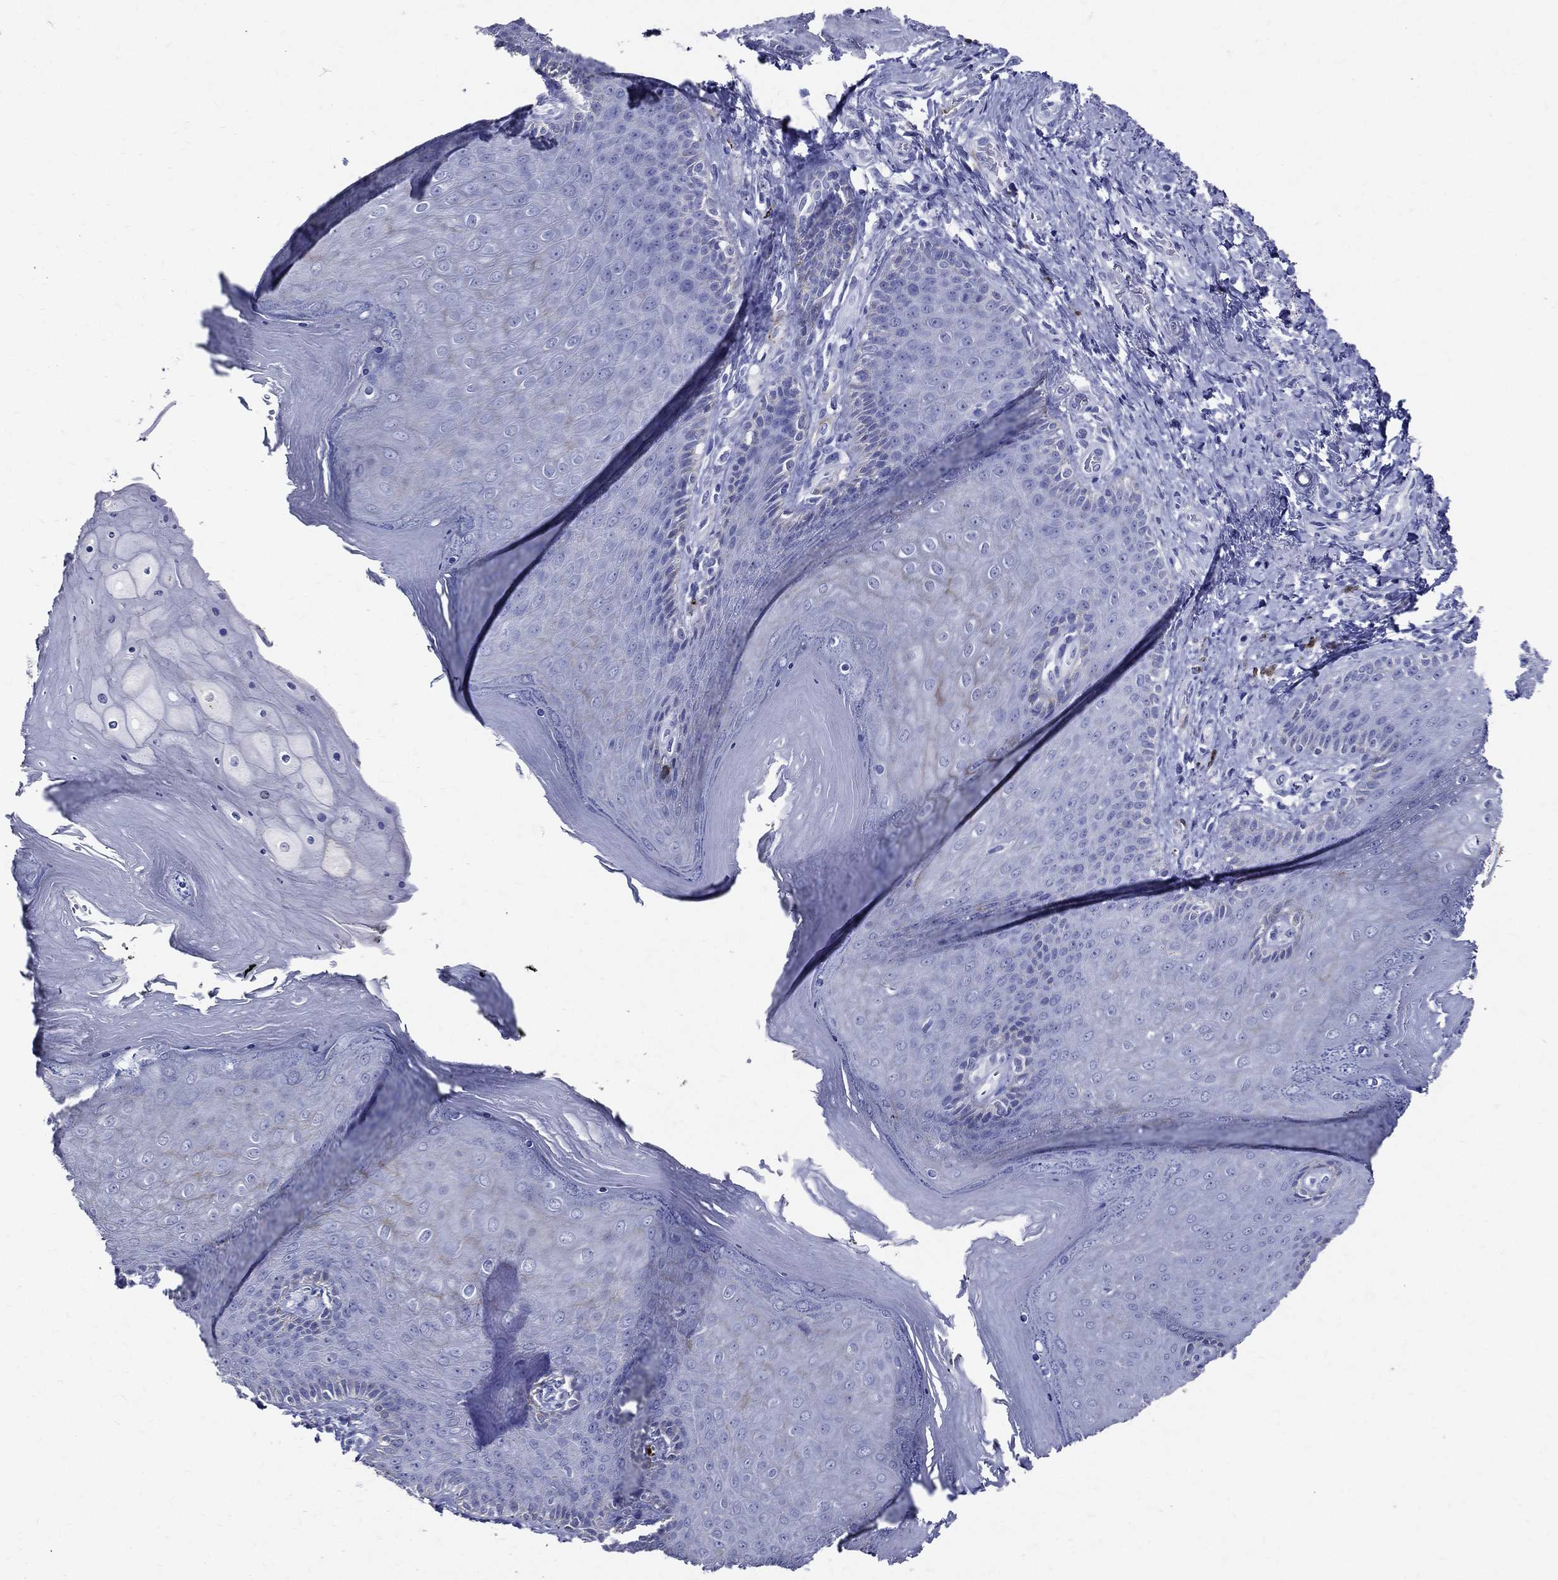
{"staining": {"intensity": "negative", "quantity": "none", "location": "none"}, "tissue": "skin", "cell_type": "Epidermal cells", "image_type": "normal", "snomed": [{"axis": "morphology", "description": "Normal tissue, NOS"}, {"axis": "topography", "description": "Skeletal muscle"}, {"axis": "topography", "description": "Anal"}, {"axis": "topography", "description": "Peripheral nerve tissue"}], "caption": "Immunohistochemistry (IHC) micrograph of unremarkable skin stained for a protein (brown), which reveals no expression in epidermal cells. The staining is performed using DAB brown chromogen with nuclei counter-stained in using hematoxylin.", "gene": "ACE2", "patient": {"sex": "male", "age": 53}}